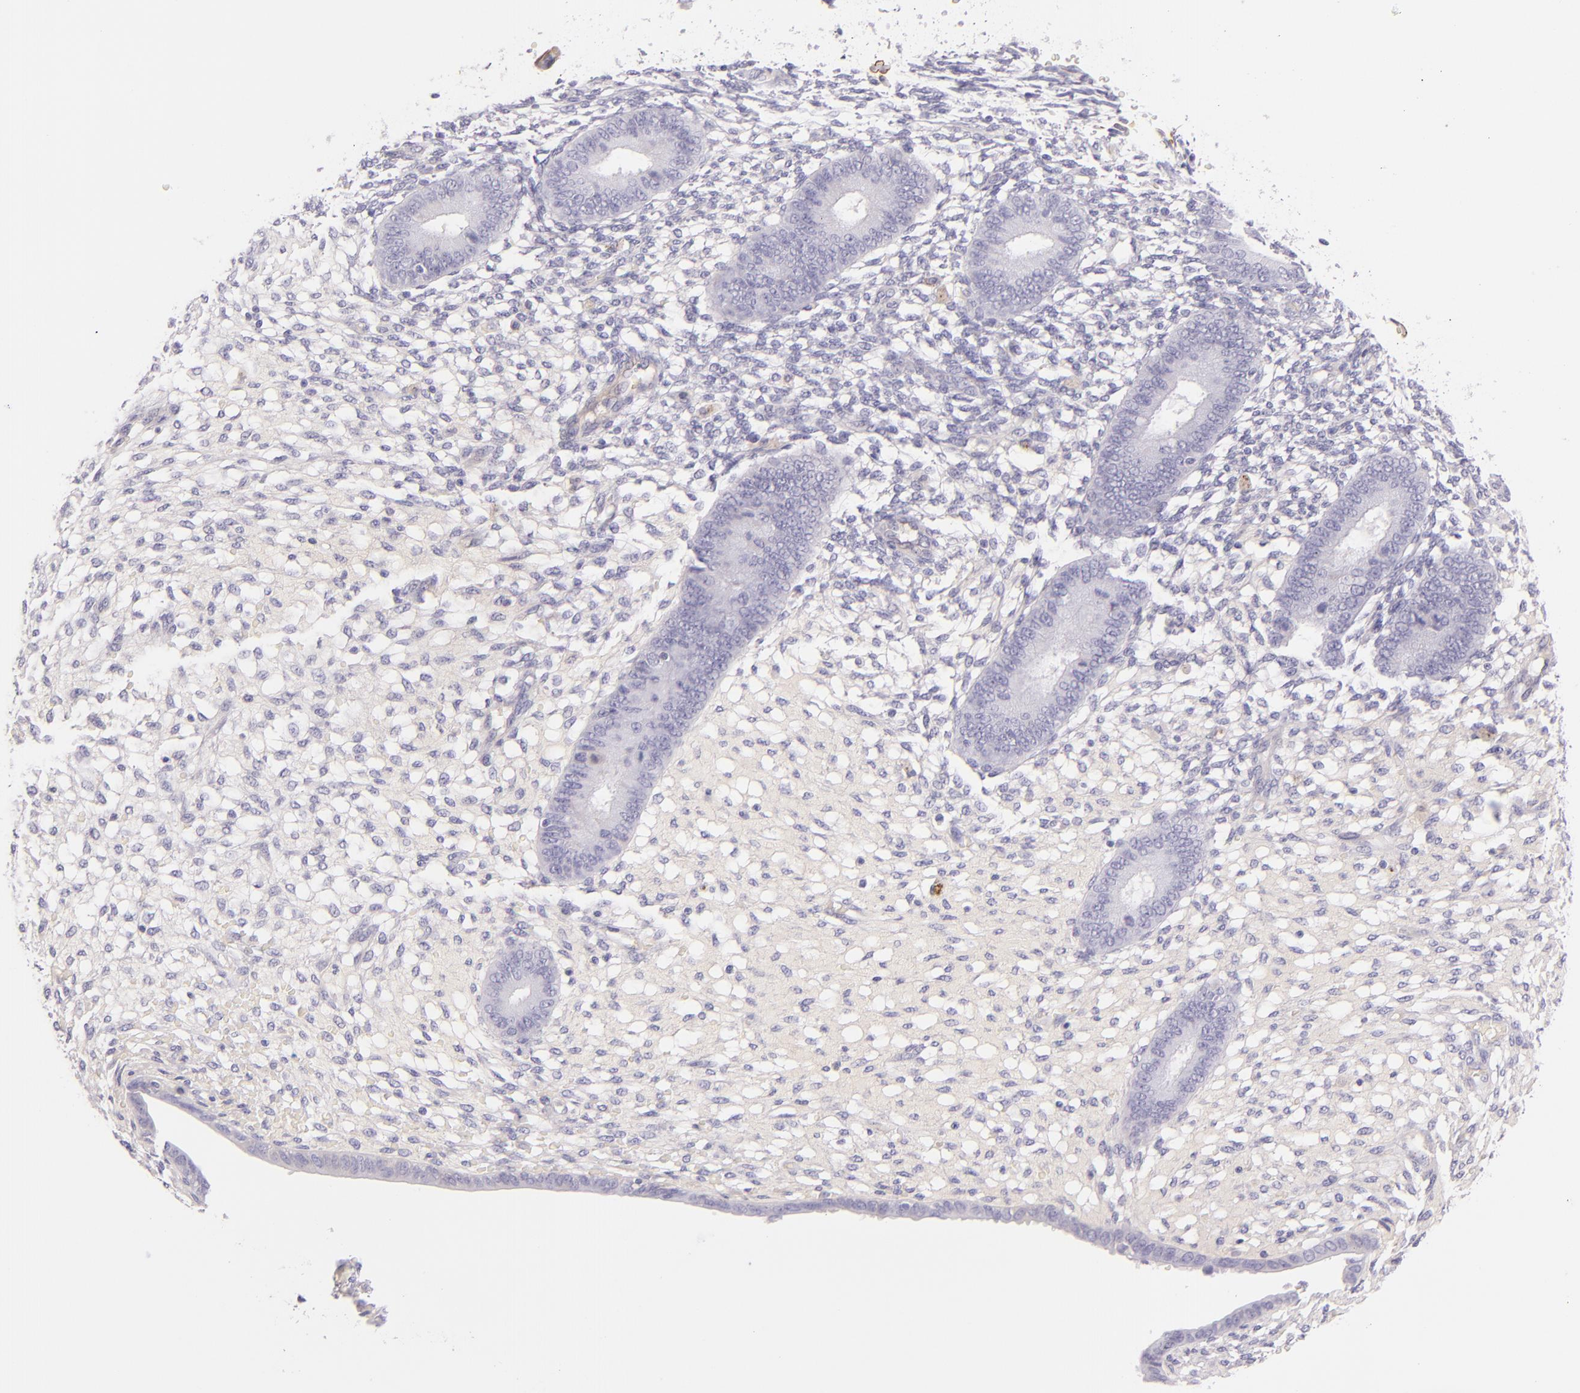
{"staining": {"intensity": "negative", "quantity": "none", "location": "none"}, "tissue": "endometrium", "cell_type": "Cells in endometrial stroma", "image_type": "normal", "snomed": [{"axis": "morphology", "description": "Normal tissue, NOS"}, {"axis": "topography", "description": "Endometrium"}], "caption": "Cells in endometrial stroma are negative for brown protein staining in normal endometrium. (Brightfield microscopy of DAB immunohistochemistry at high magnification).", "gene": "ICAM1", "patient": {"sex": "female", "age": 42}}